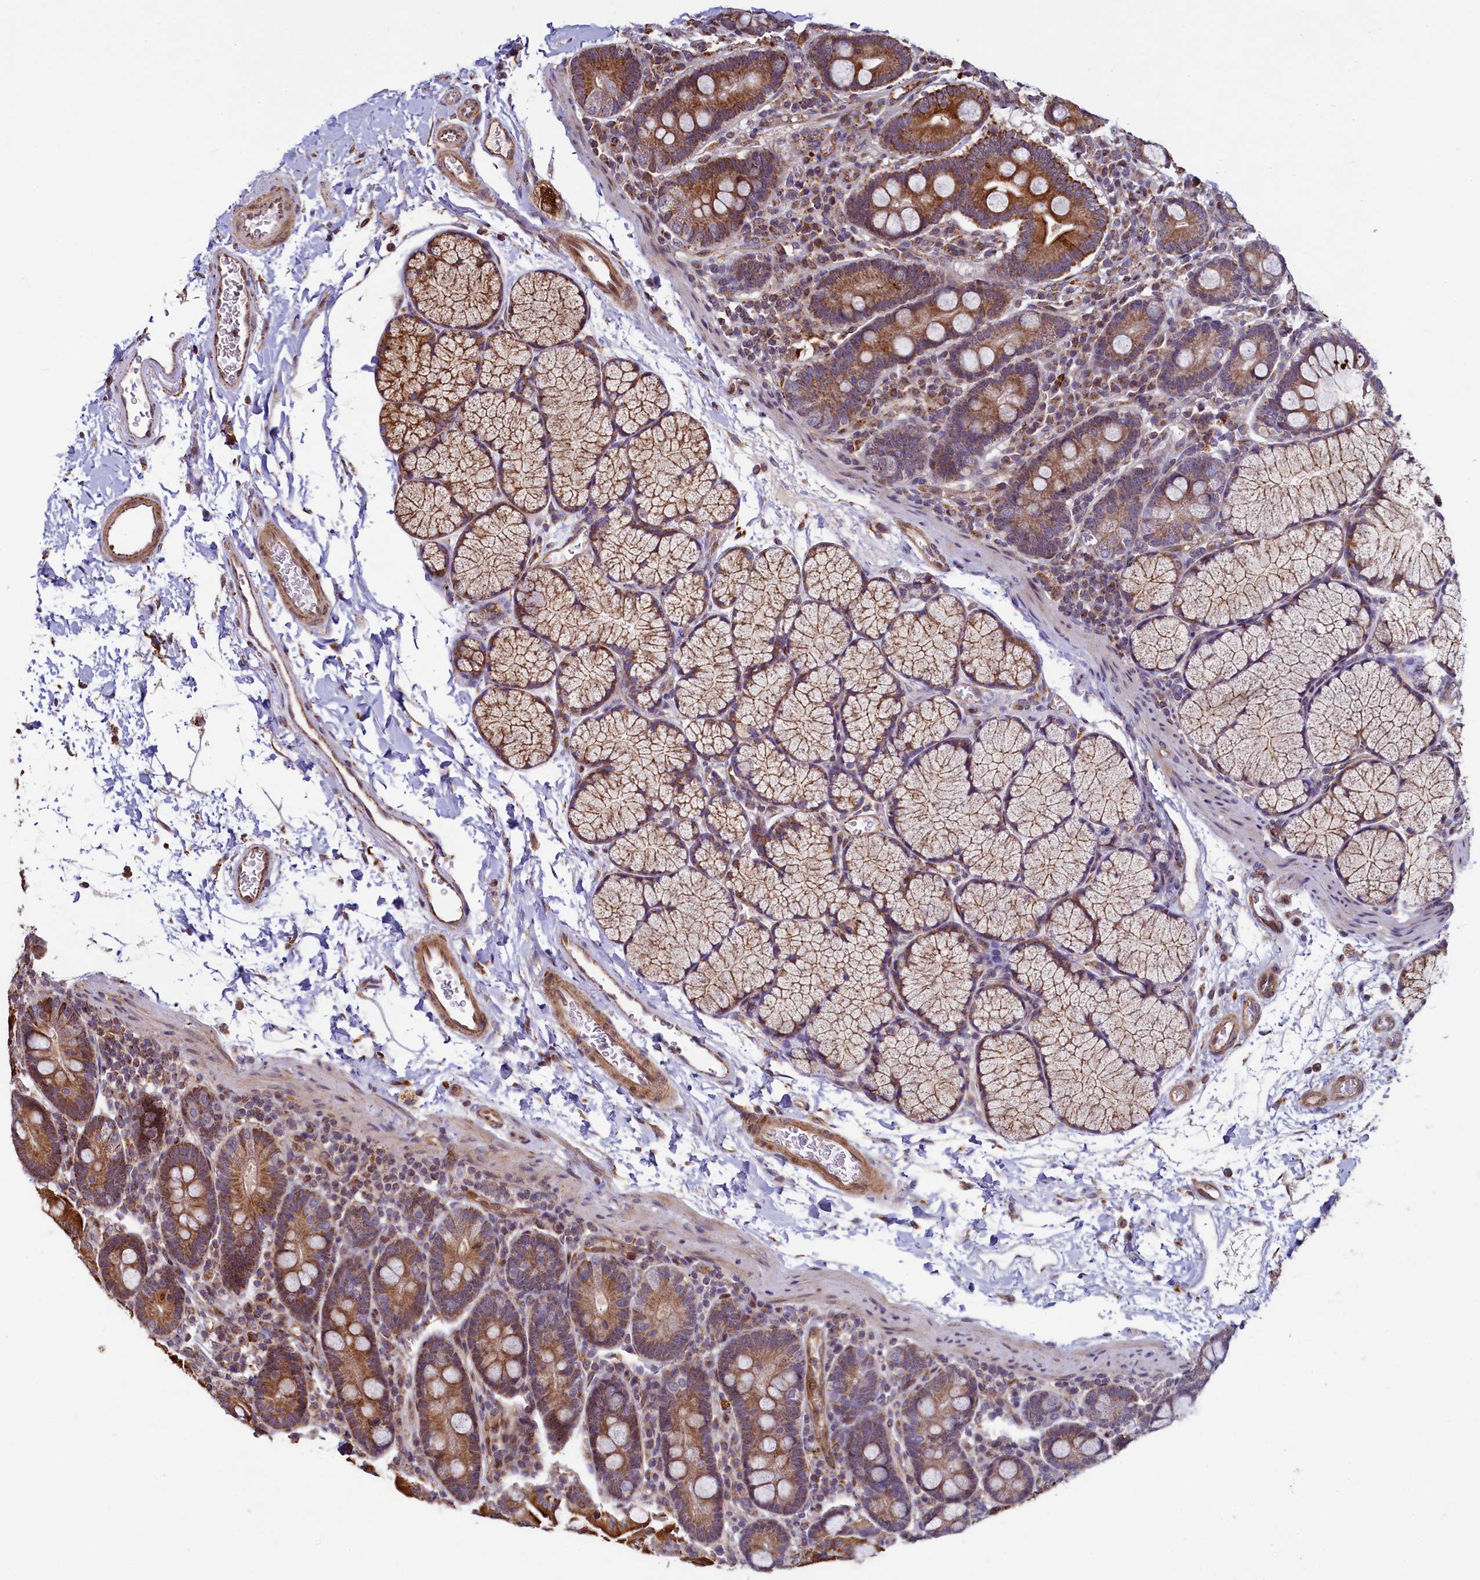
{"staining": {"intensity": "strong", "quantity": ">75%", "location": "cytoplasmic/membranous"}, "tissue": "duodenum", "cell_type": "Glandular cells", "image_type": "normal", "snomed": [{"axis": "morphology", "description": "Normal tissue, NOS"}, {"axis": "topography", "description": "Duodenum"}], "caption": "Strong cytoplasmic/membranous staining for a protein is appreciated in approximately >75% of glandular cells of benign duodenum using IHC.", "gene": "ZNF577", "patient": {"sex": "male", "age": 35}}